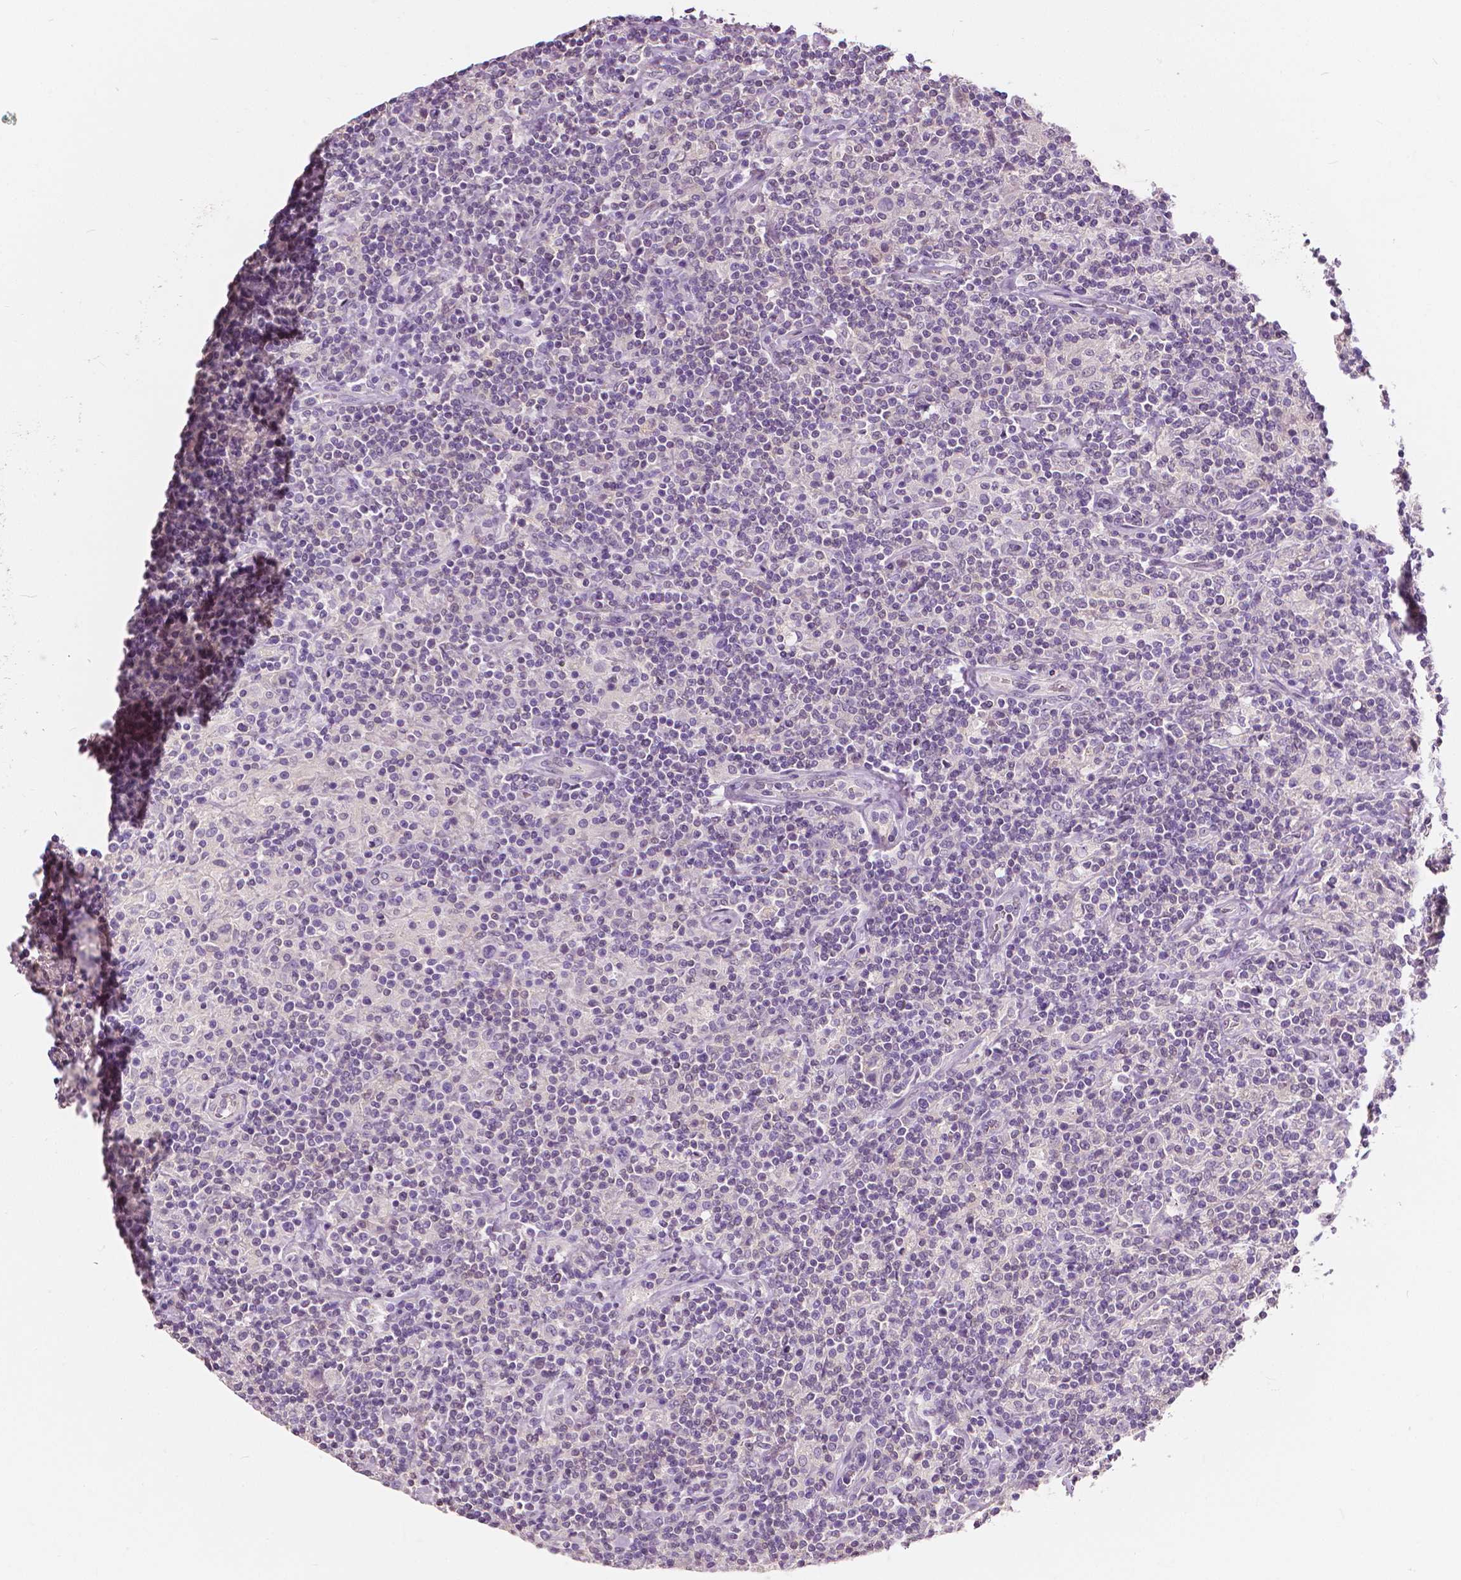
{"staining": {"intensity": "negative", "quantity": "none", "location": "none"}, "tissue": "lymphoma", "cell_type": "Tumor cells", "image_type": "cancer", "snomed": [{"axis": "morphology", "description": "Hodgkin's disease, NOS"}, {"axis": "topography", "description": "Lymph node"}], "caption": "High power microscopy image of an immunohistochemistry (IHC) image of Hodgkin's disease, revealing no significant positivity in tumor cells.", "gene": "TKFC", "patient": {"sex": "male", "age": 70}}